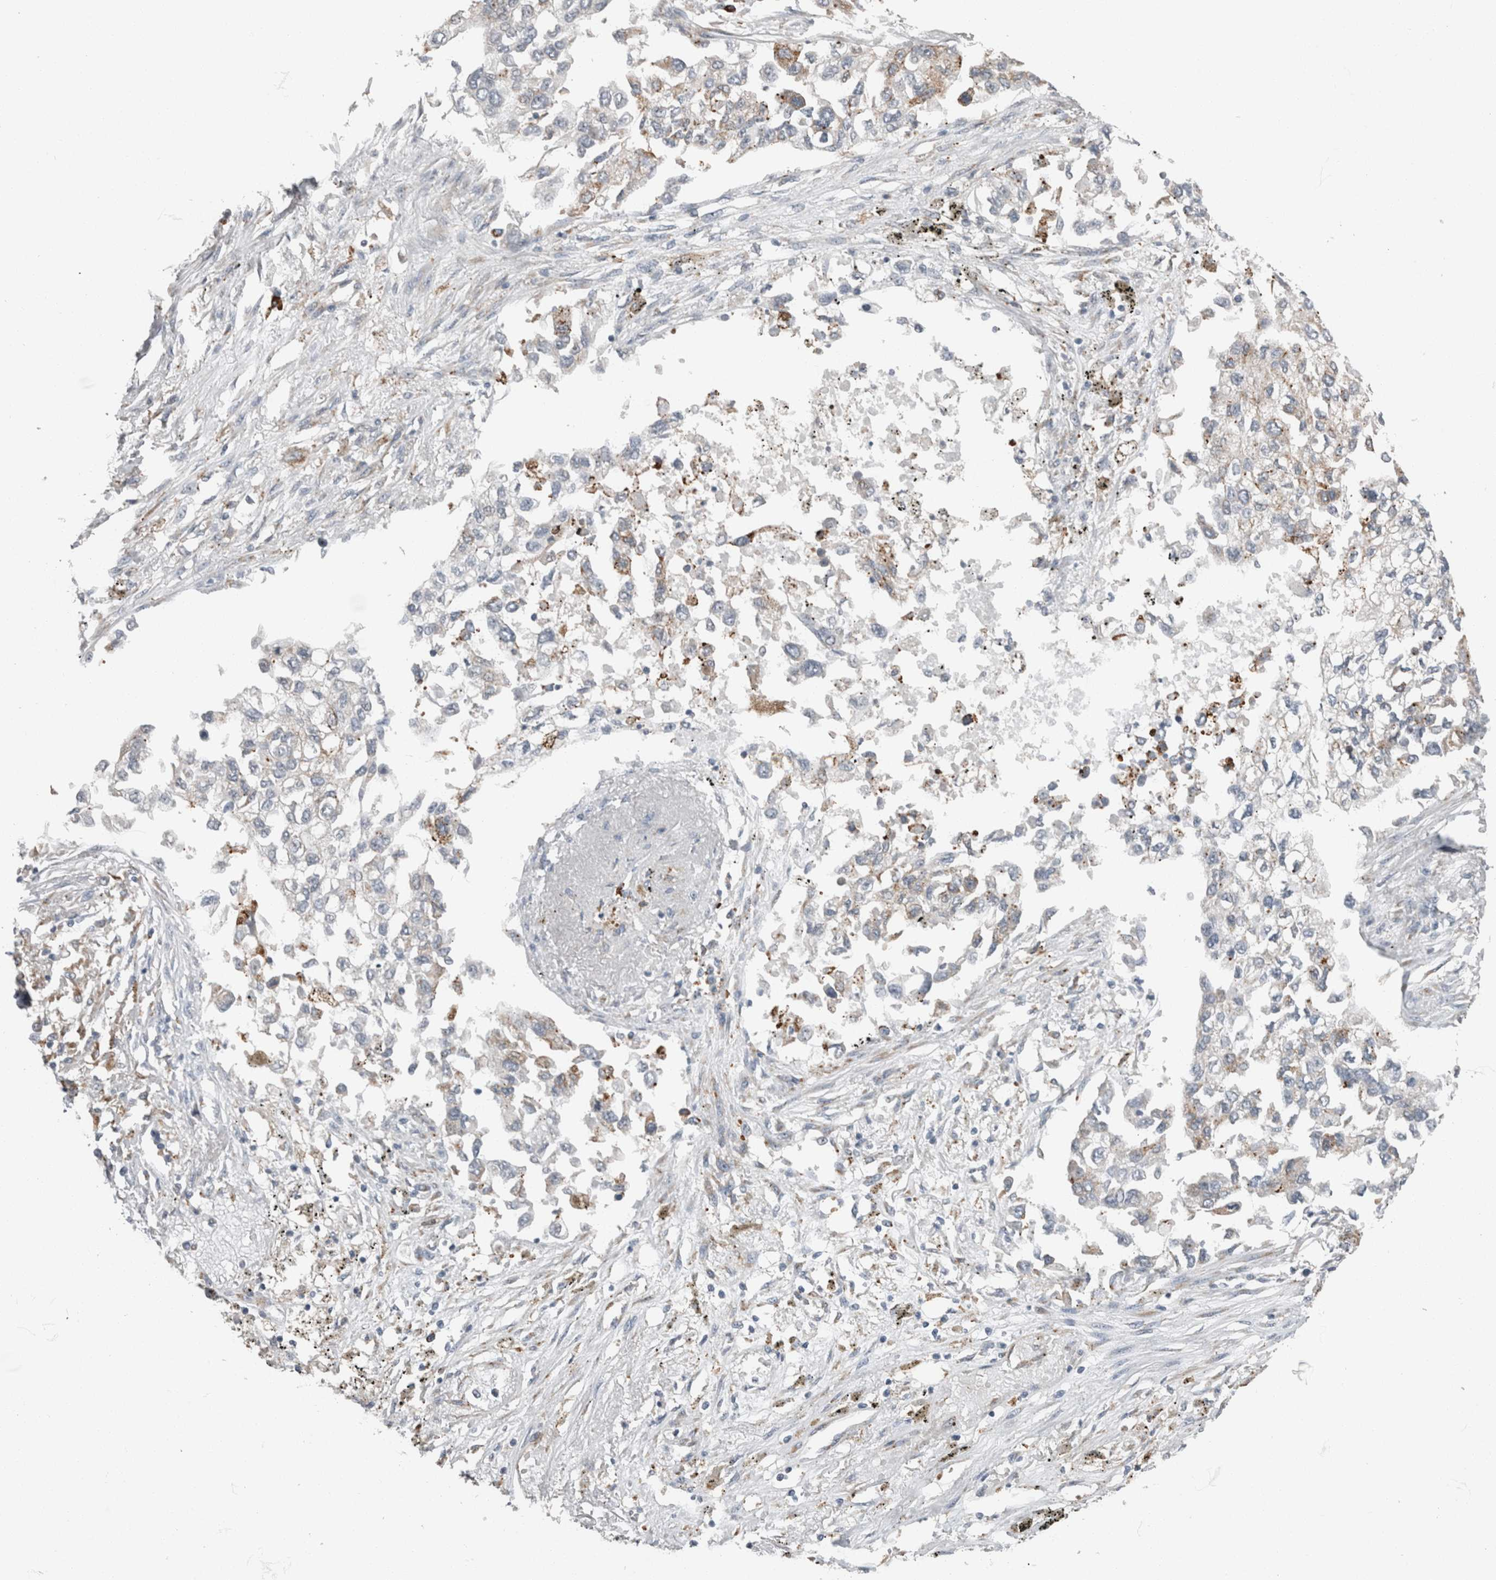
{"staining": {"intensity": "weak", "quantity": "<25%", "location": "cytoplasmic/membranous"}, "tissue": "lung cancer", "cell_type": "Tumor cells", "image_type": "cancer", "snomed": [{"axis": "morphology", "description": "Inflammation, NOS"}, {"axis": "morphology", "description": "Adenocarcinoma, NOS"}, {"axis": "topography", "description": "Lung"}], "caption": "Micrograph shows no protein positivity in tumor cells of lung adenocarcinoma tissue.", "gene": "USP25", "patient": {"sex": "male", "age": 63}}